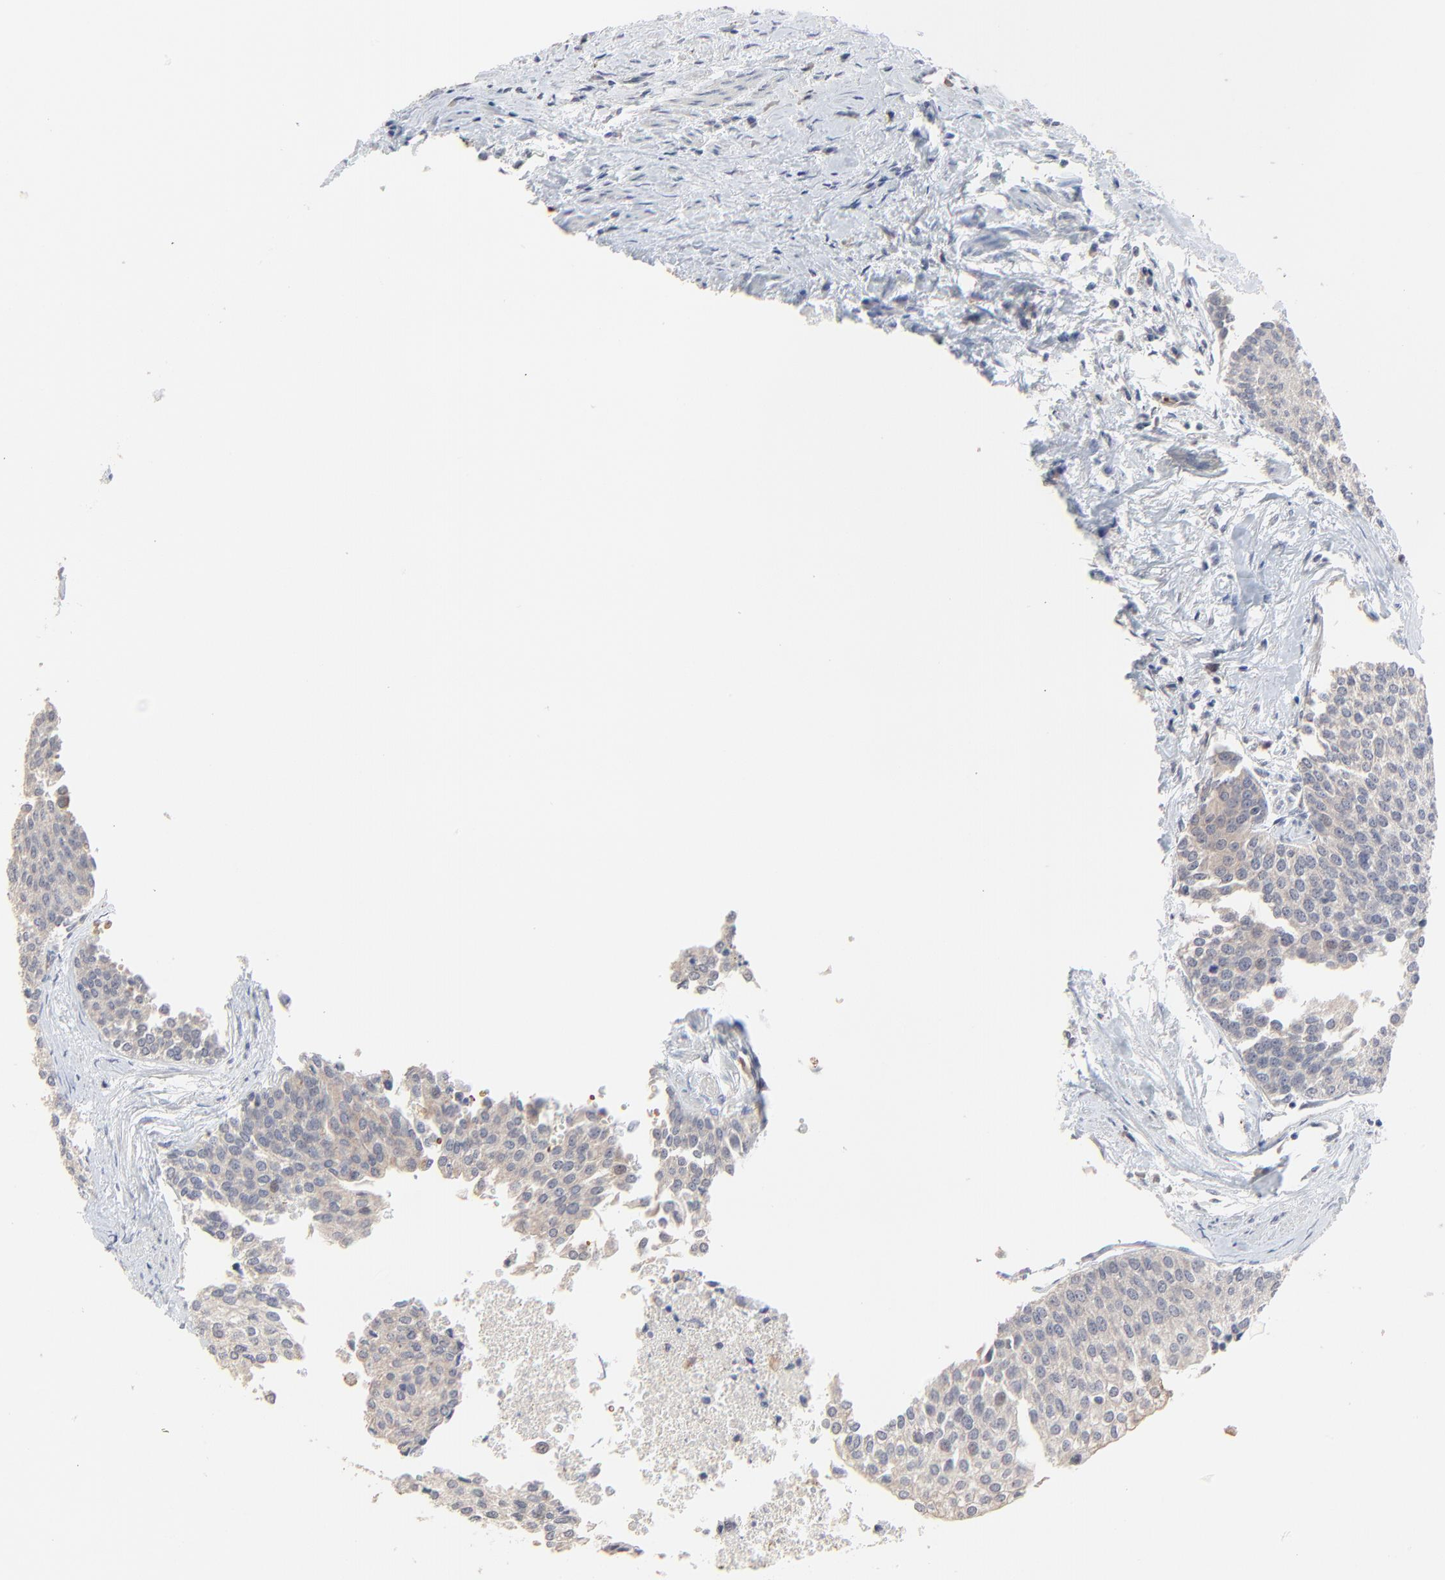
{"staining": {"intensity": "weak", "quantity": ">75%", "location": "cytoplasmic/membranous"}, "tissue": "urothelial cancer", "cell_type": "Tumor cells", "image_type": "cancer", "snomed": [{"axis": "morphology", "description": "Urothelial carcinoma, Low grade"}, {"axis": "topography", "description": "Urinary bladder"}], "caption": "IHC micrograph of neoplastic tissue: human low-grade urothelial carcinoma stained using immunohistochemistry (IHC) exhibits low levels of weak protein expression localized specifically in the cytoplasmic/membranous of tumor cells, appearing as a cytoplasmic/membranous brown color.", "gene": "FANCB", "patient": {"sex": "female", "age": 73}}